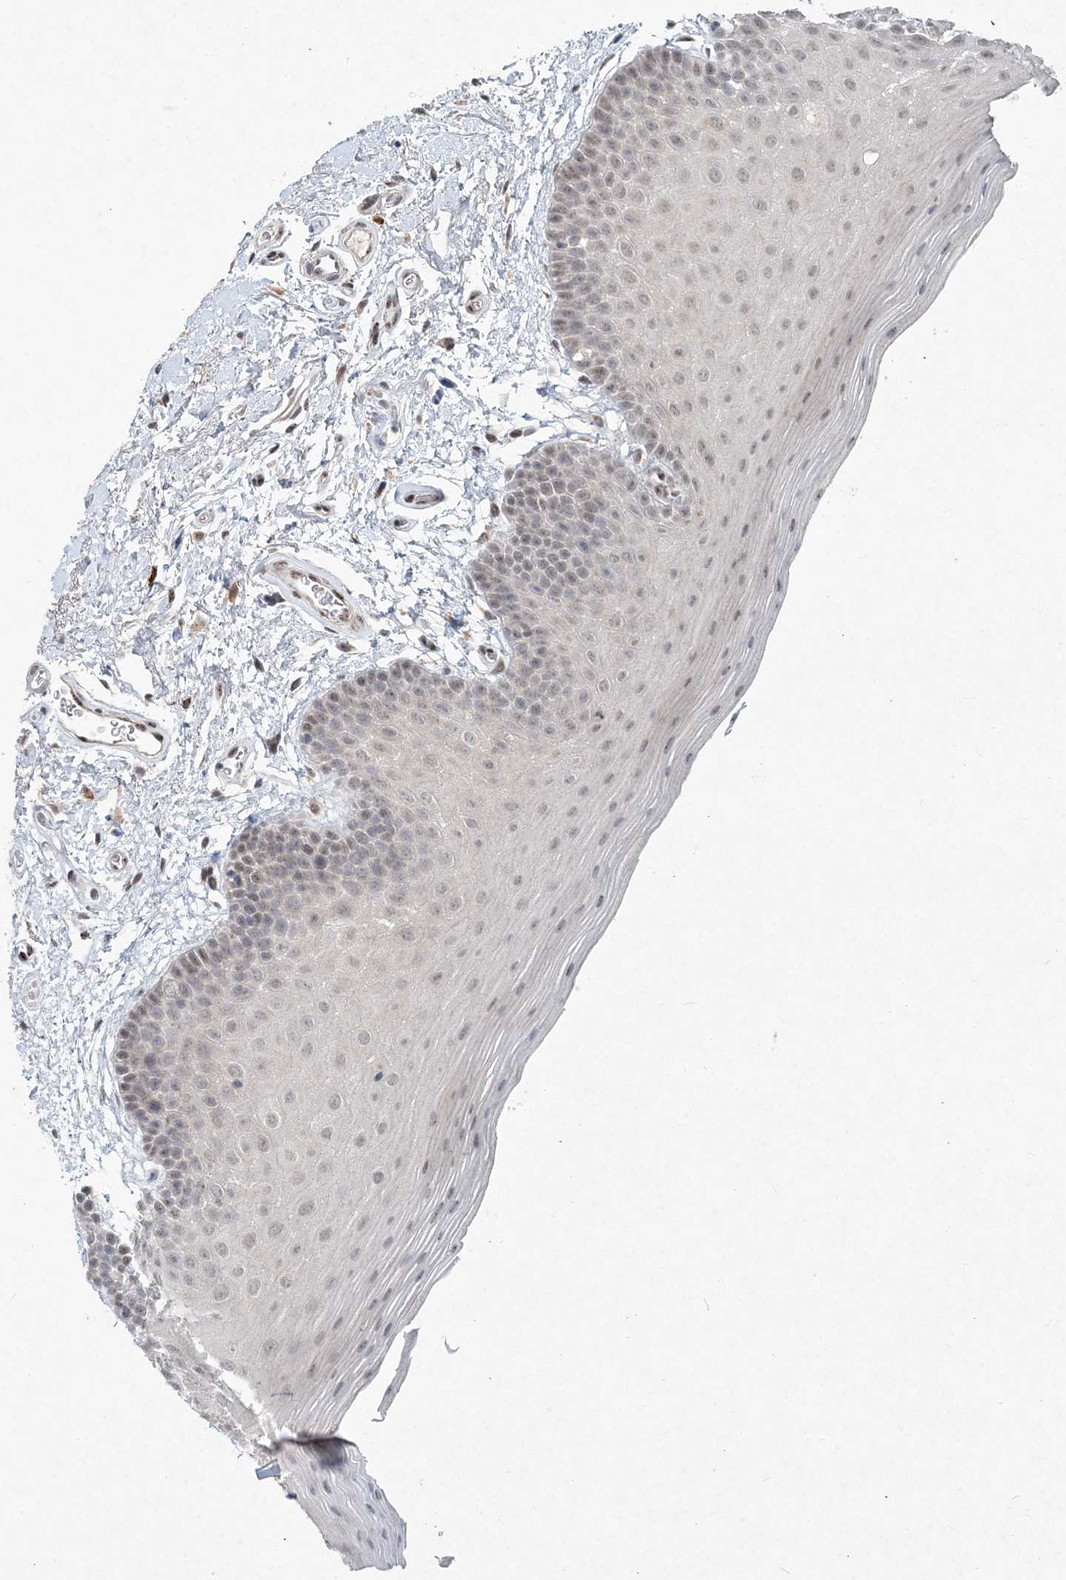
{"staining": {"intensity": "weak", "quantity": "25%-75%", "location": "nuclear"}, "tissue": "oral mucosa", "cell_type": "Squamous epithelial cells", "image_type": "normal", "snomed": [{"axis": "morphology", "description": "Normal tissue, NOS"}, {"axis": "topography", "description": "Oral tissue"}], "caption": "The photomicrograph demonstrates immunohistochemical staining of normal oral mucosa. There is weak nuclear staining is identified in approximately 25%-75% of squamous epithelial cells. Using DAB (3,3'-diaminobenzidine) (brown) and hematoxylin (blue) stains, captured at high magnification using brightfield microscopy.", "gene": "GIN1", "patient": {"sex": "male", "age": 62}}